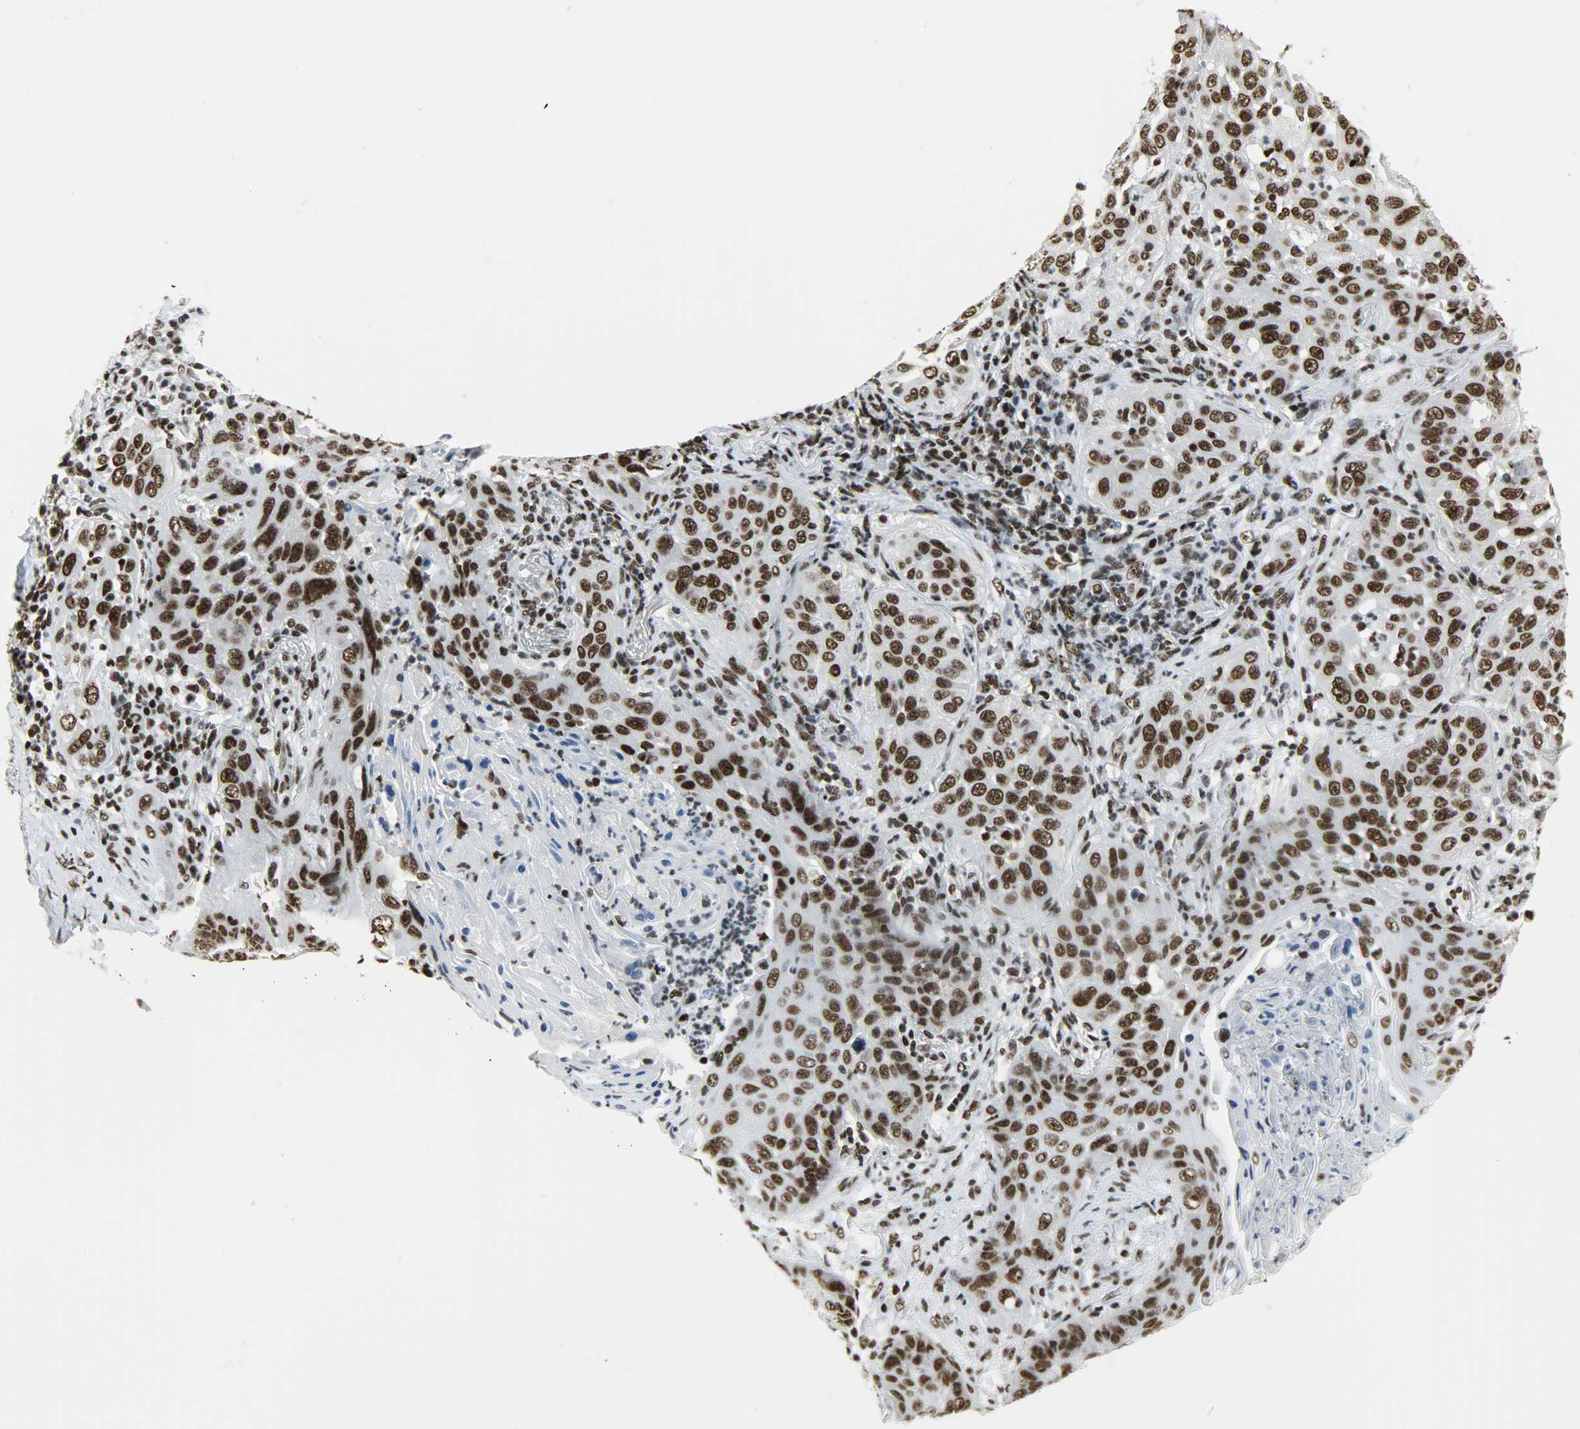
{"staining": {"intensity": "strong", "quantity": ">75%", "location": "nuclear"}, "tissue": "lung cancer", "cell_type": "Tumor cells", "image_type": "cancer", "snomed": [{"axis": "morphology", "description": "Squamous cell carcinoma, NOS"}, {"axis": "topography", "description": "Lung"}], "caption": "IHC histopathology image of human squamous cell carcinoma (lung) stained for a protein (brown), which displays high levels of strong nuclear positivity in approximately >75% of tumor cells.", "gene": "SNRPA", "patient": {"sex": "female", "age": 67}}